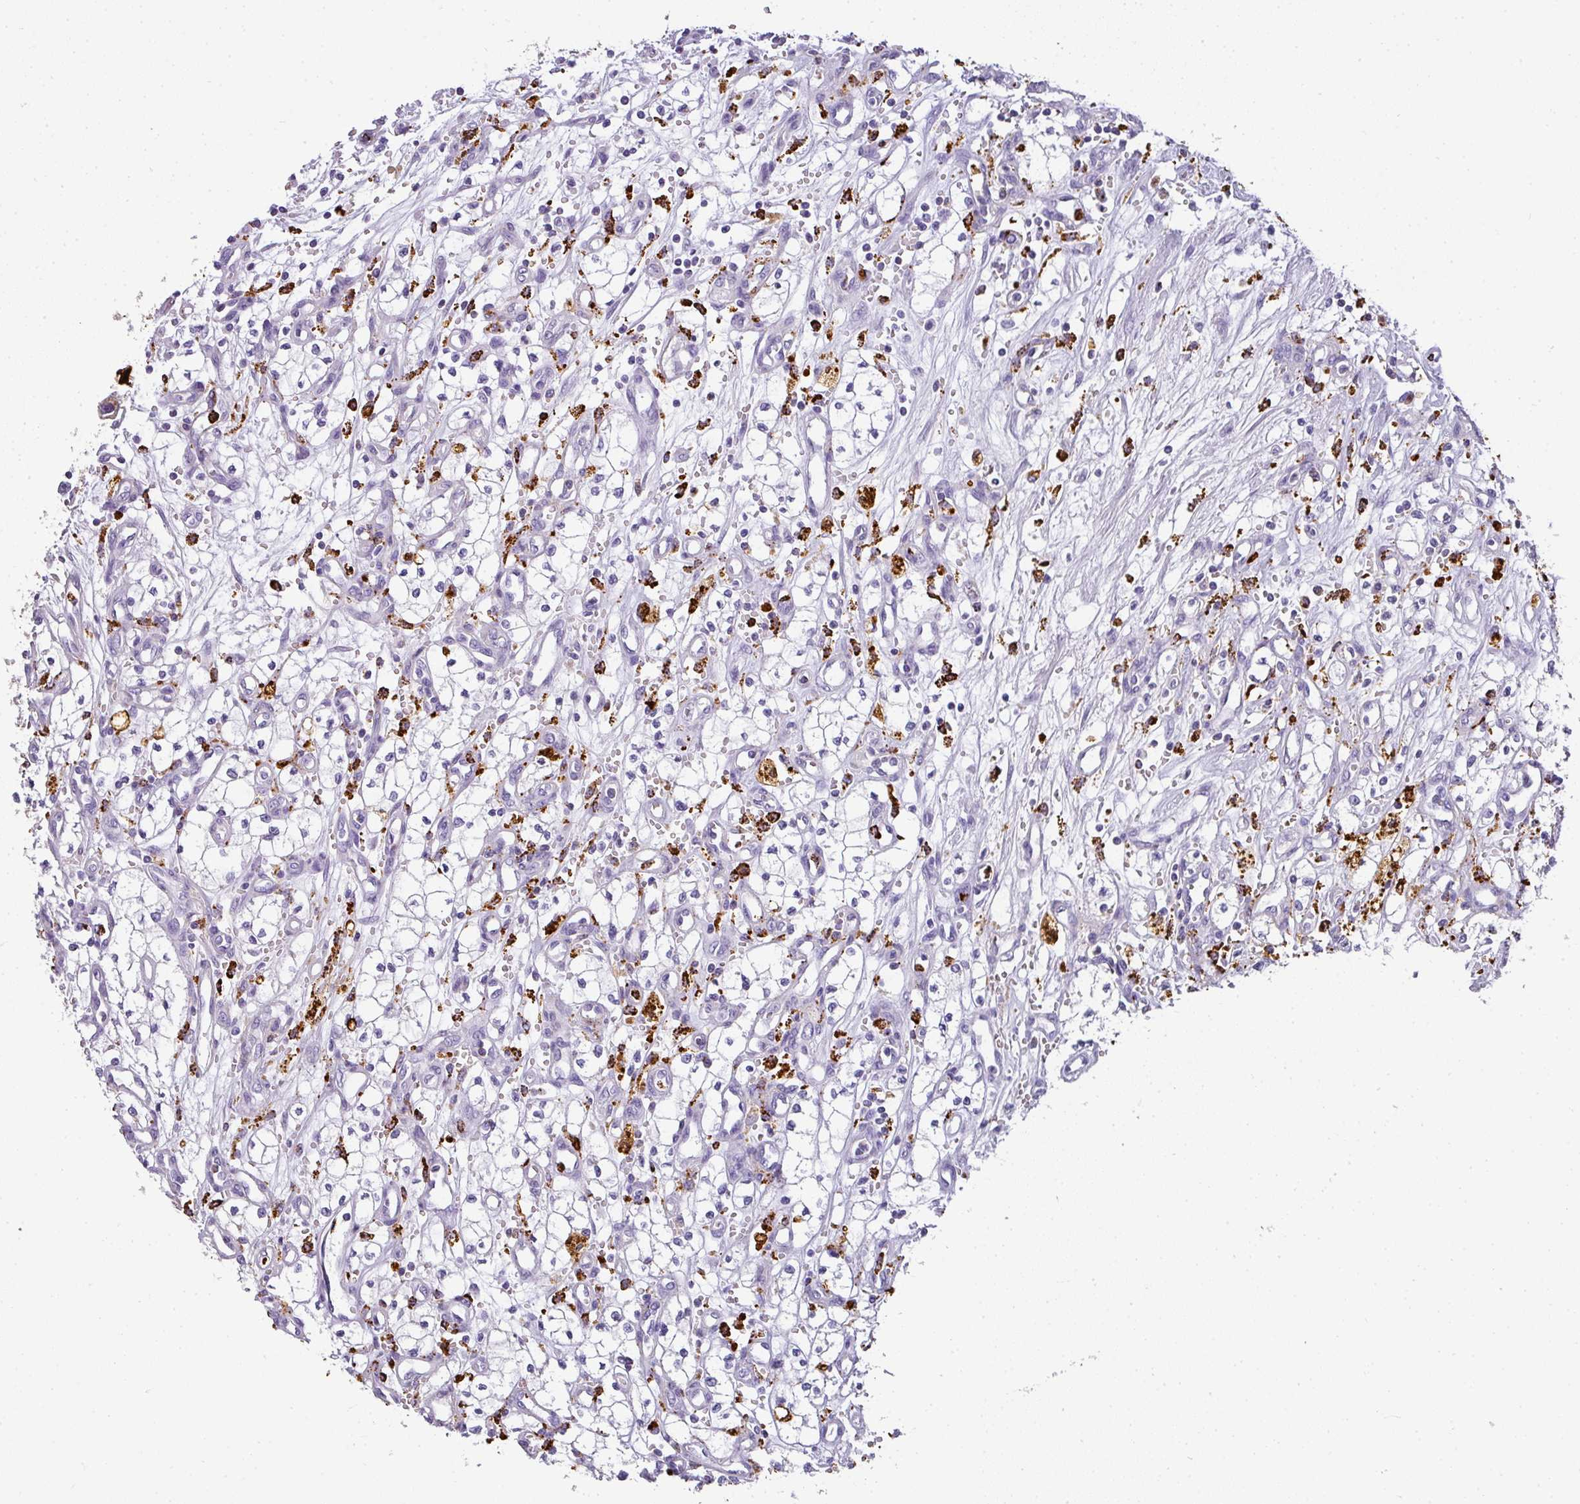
{"staining": {"intensity": "negative", "quantity": "none", "location": "none"}, "tissue": "renal cancer", "cell_type": "Tumor cells", "image_type": "cancer", "snomed": [{"axis": "morphology", "description": "Adenocarcinoma, NOS"}, {"axis": "topography", "description": "Kidney"}], "caption": "IHC micrograph of neoplastic tissue: human renal cancer stained with DAB demonstrates no significant protein staining in tumor cells.", "gene": "MMACHC", "patient": {"sex": "male", "age": 59}}